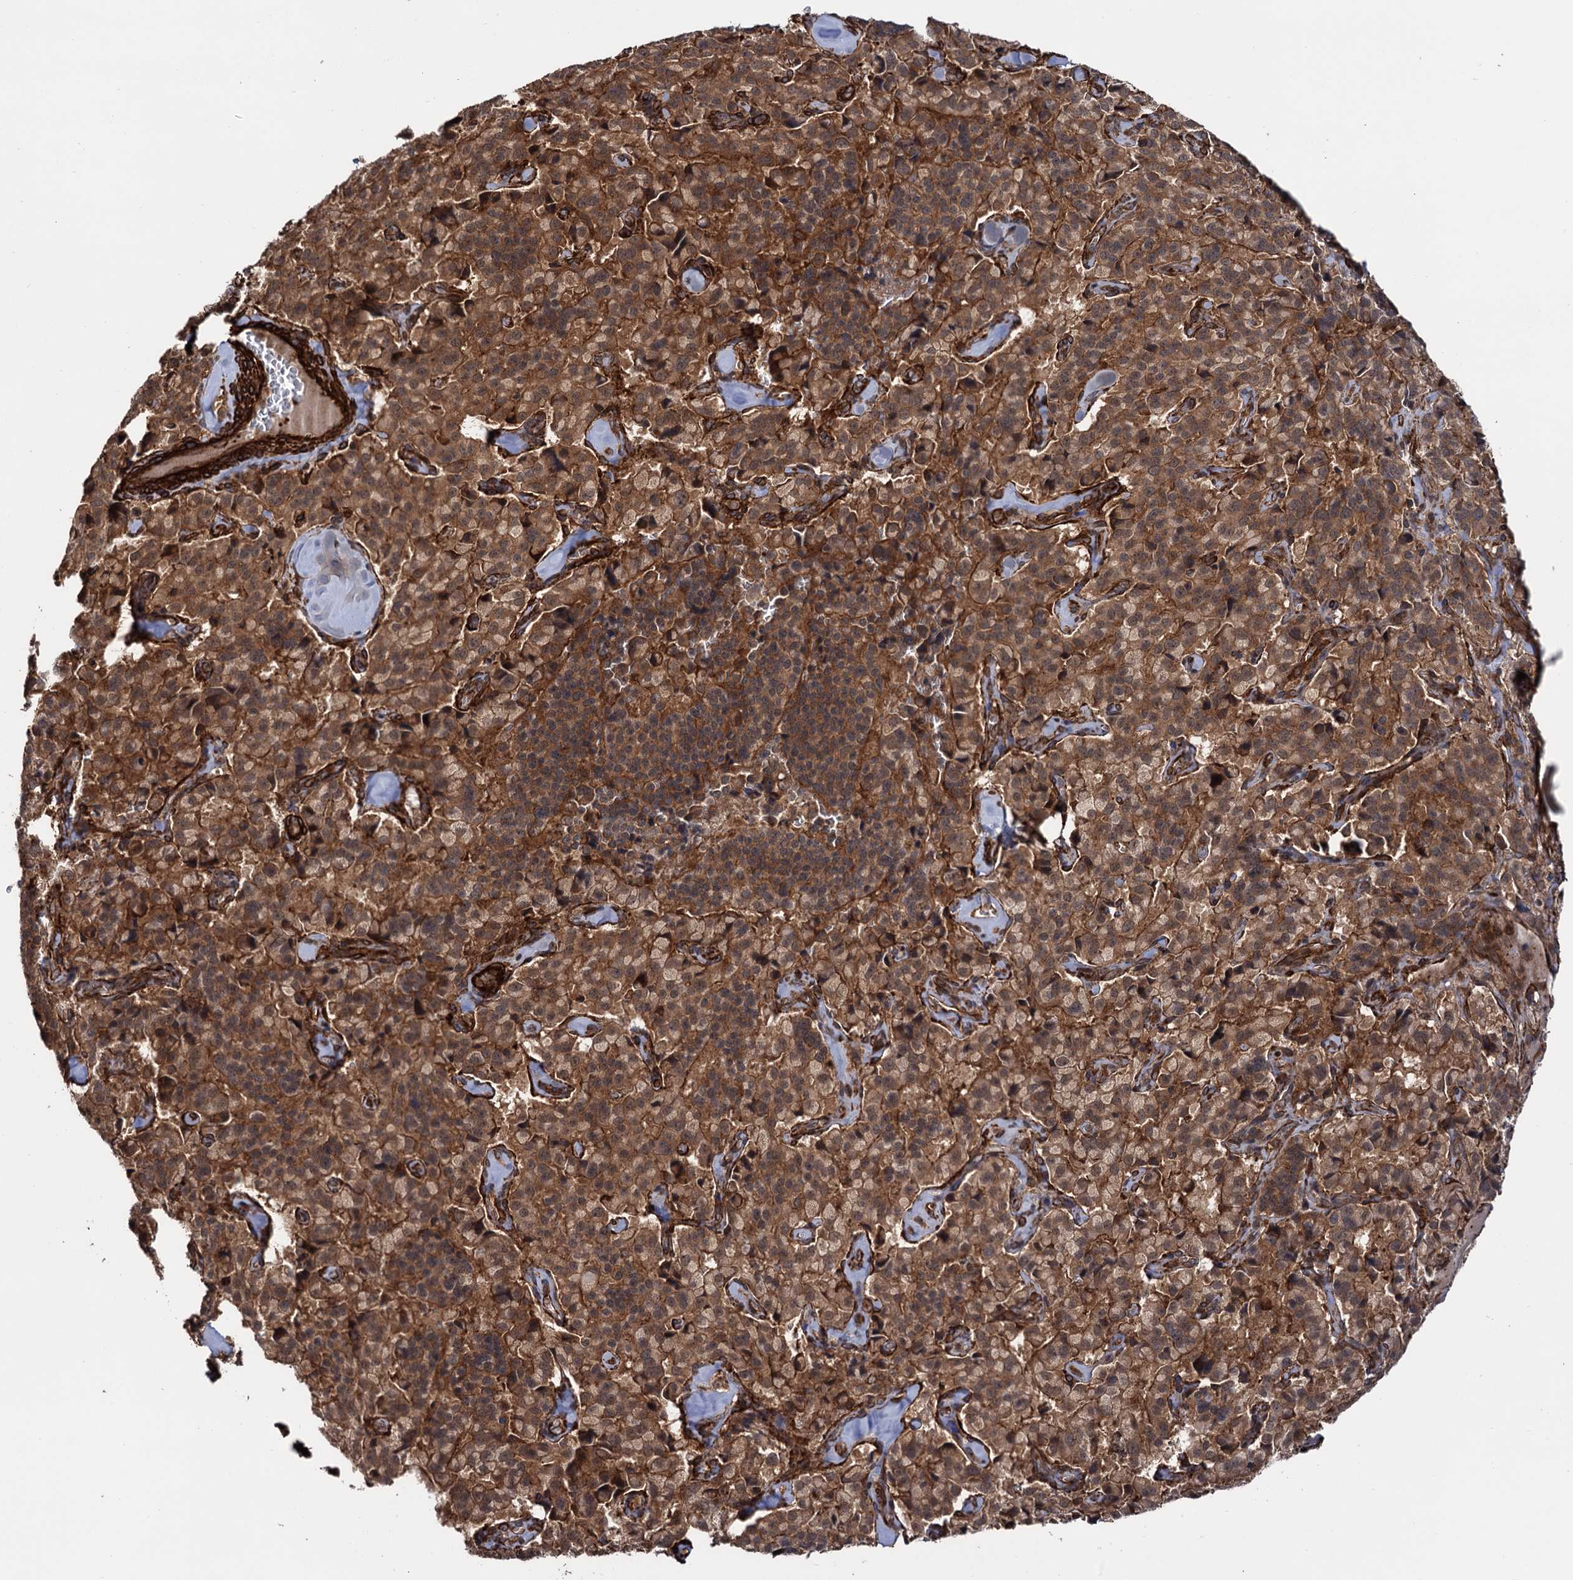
{"staining": {"intensity": "moderate", "quantity": ">75%", "location": "cytoplasmic/membranous"}, "tissue": "pancreatic cancer", "cell_type": "Tumor cells", "image_type": "cancer", "snomed": [{"axis": "morphology", "description": "Adenocarcinoma, NOS"}, {"axis": "topography", "description": "Pancreas"}], "caption": "Human adenocarcinoma (pancreatic) stained with a brown dye shows moderate cytoplasmic/membranous positive expression in about >75% of tumor cells.", "gene": "ATP8B4", "patient": {"sex": "male", "age": 65}}